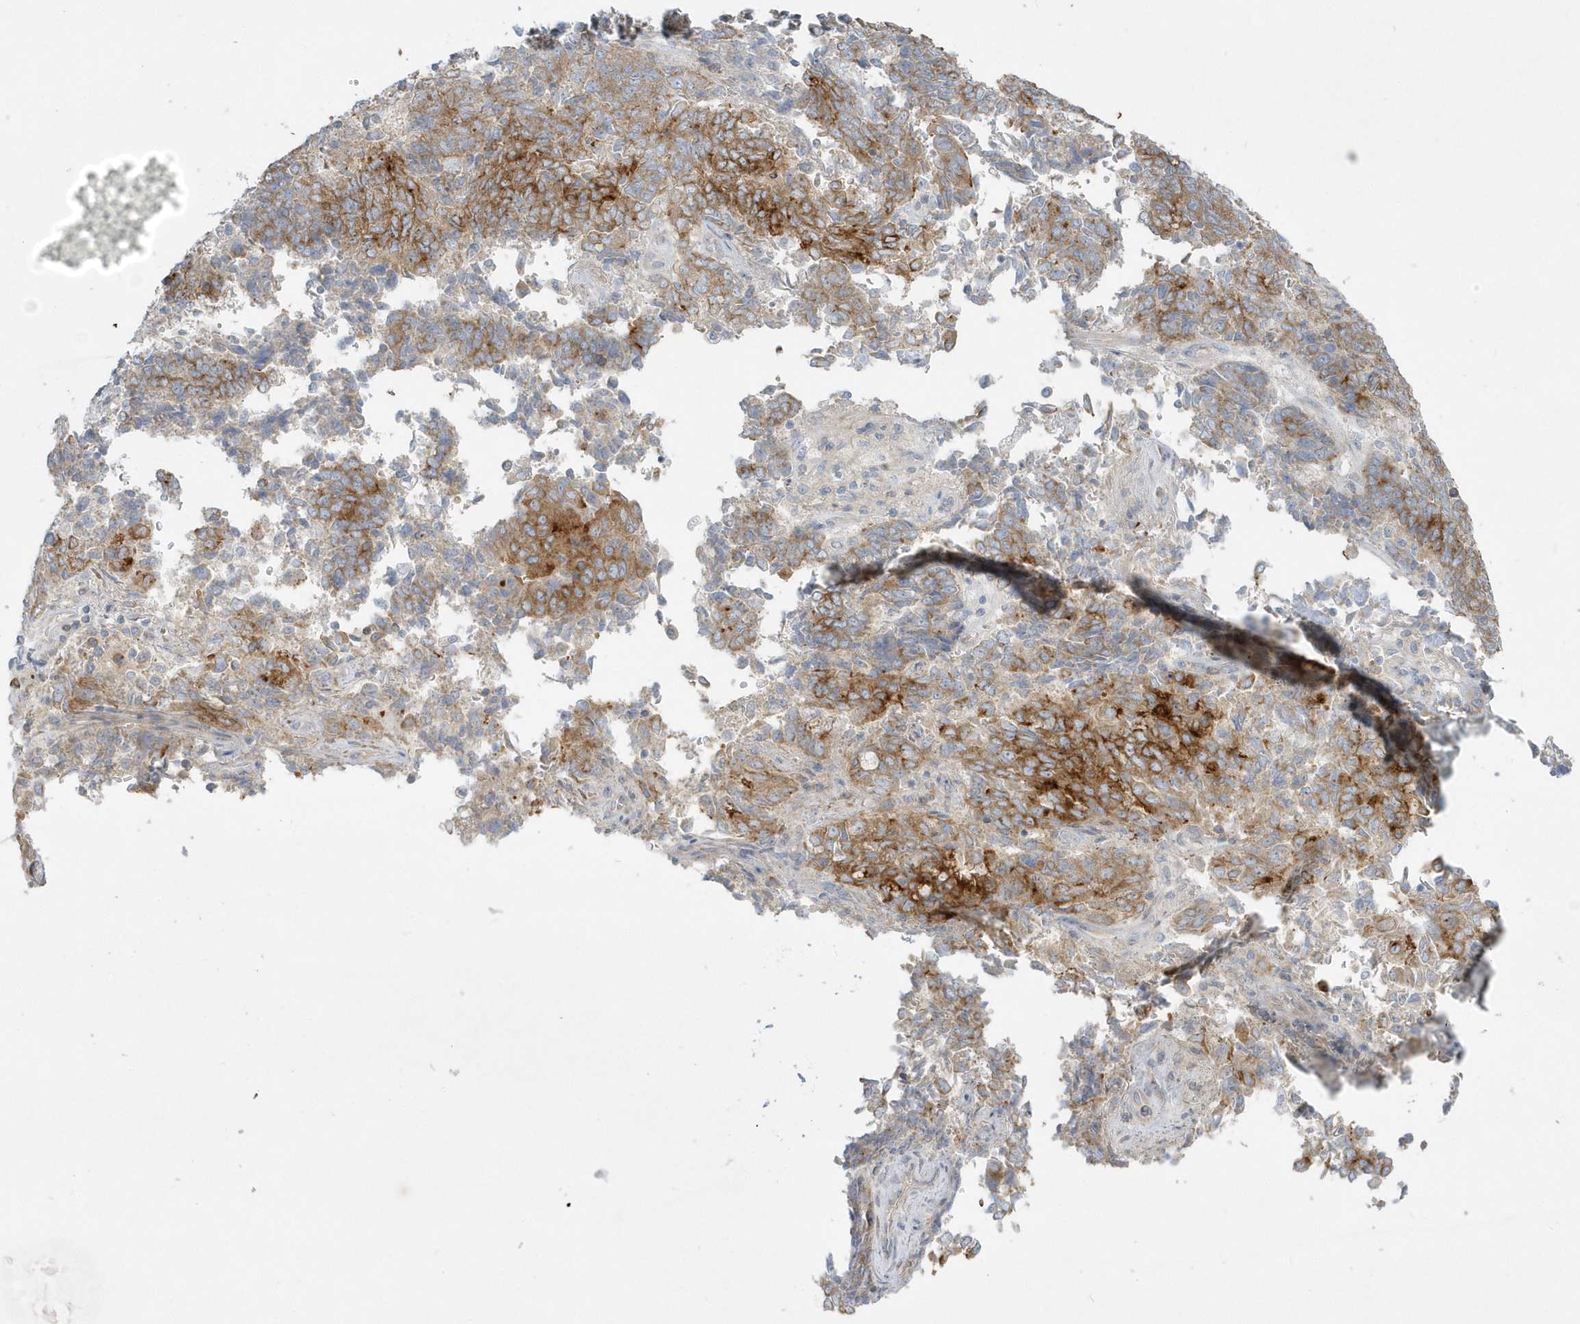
{"staining": {"intensity": "moderate", "quantity": ">75%", "location": "cytoplasmic/membranous"}, "tissue": "endometrial cancer", "cell_type": "Tumor cells", "image_type": "cancer", "snomed": [{"axis": "morphology", "description": "Adenocarcinoma, NOS"}, {"axis": "topography", "description": "Endometrium"}], "caption": "Adenocarcinoma (endometrial) stained for a protein displays moderate cytoplasmic/membranous positivity in tumor cells.", "gene": "DNAJC18", "patient": {"sex": "female", "age": 80}}